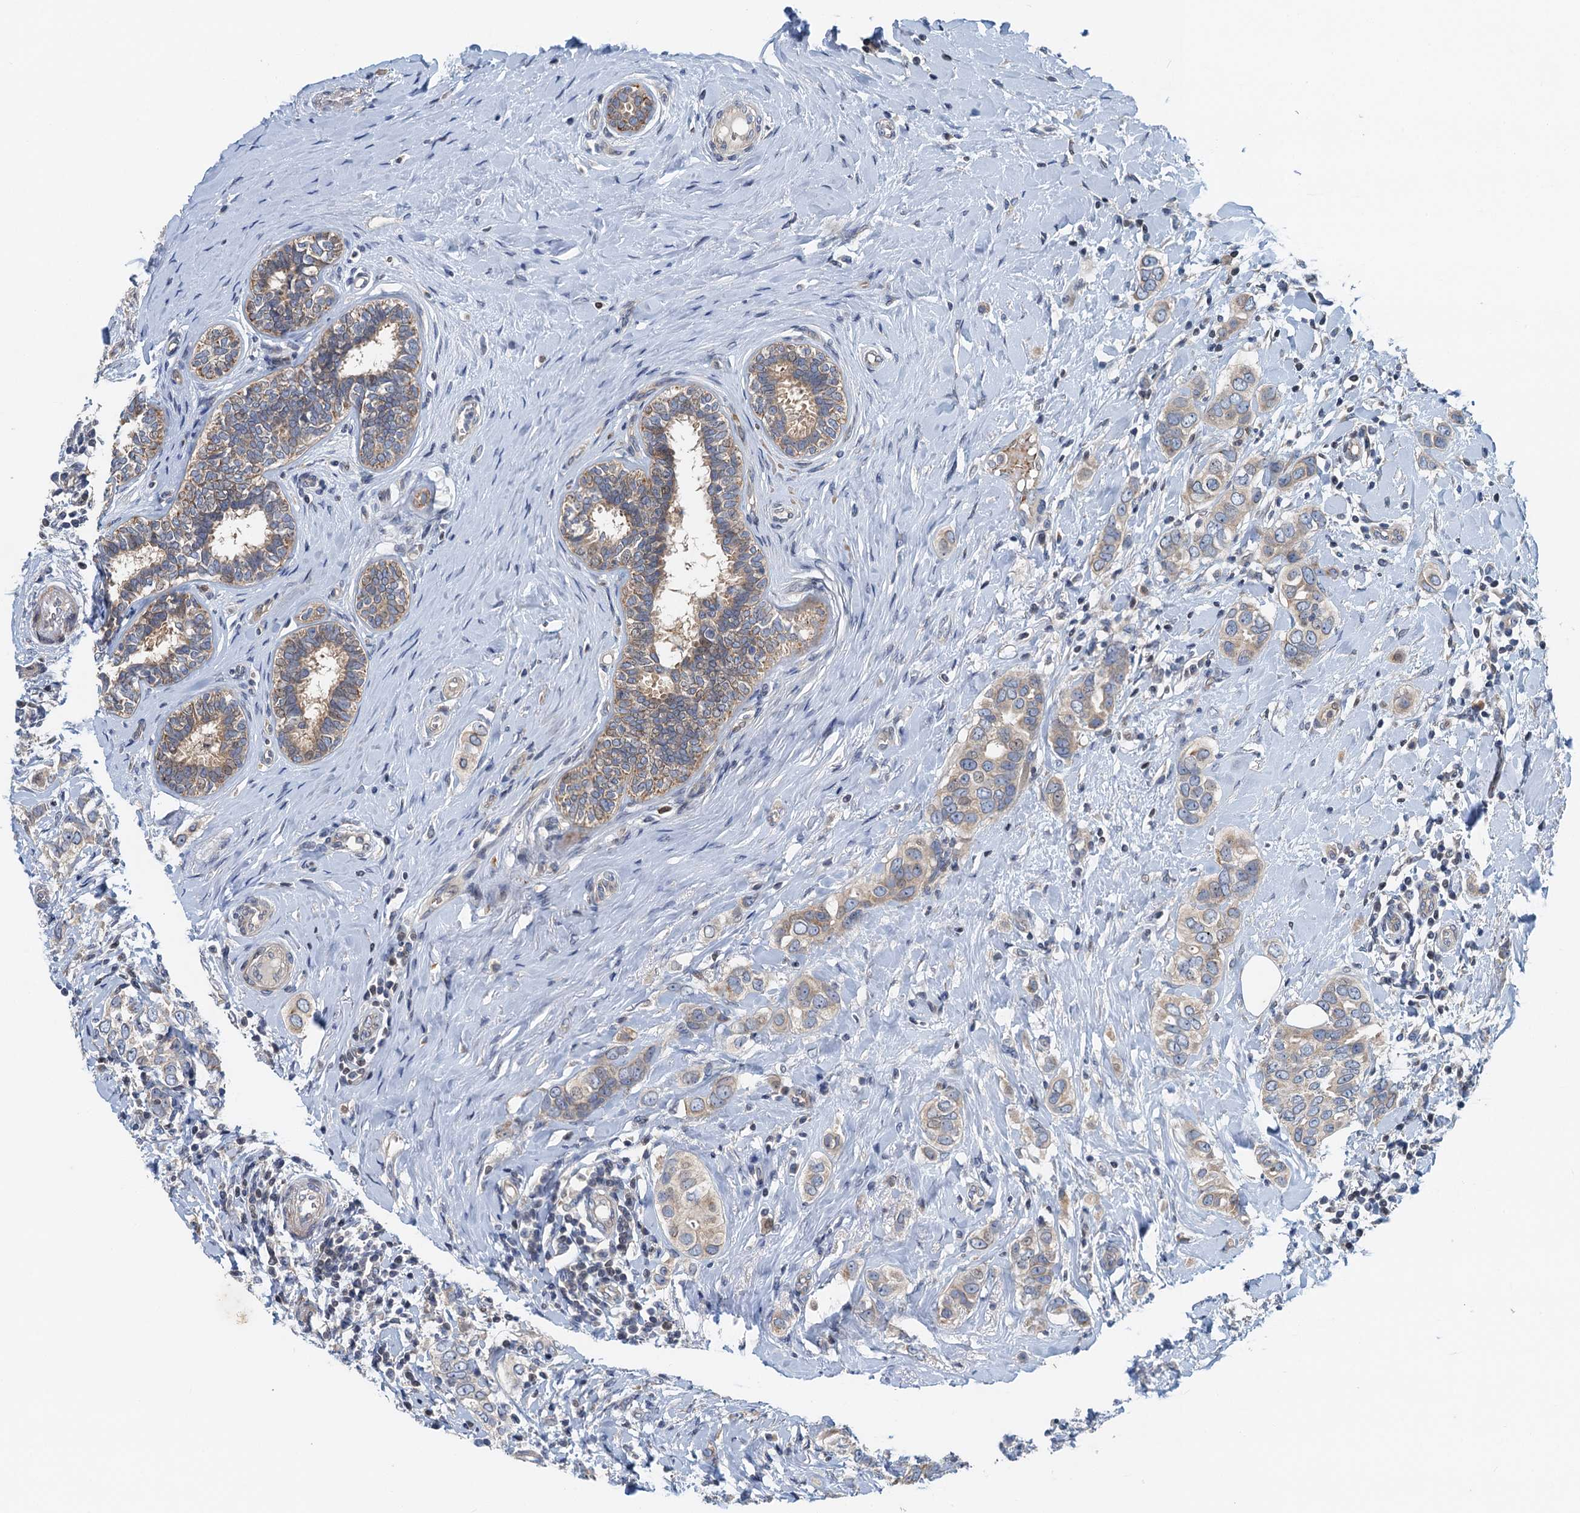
{"staining": {"intensity": "weak", "quantity": "<25%", "location": "cytoplasmic/membranous"}, "tissue": "breast cancer", "cell_type": "Tumor cells", "image_type": "cancer", "snomed": [{"axis": "morphology", "description": "Lobular carcinoma"}, {"axis": "topography", "description": "Breast"}], "caption": "Tumor cells show no significant protein positivity in breast cancer (lobular carcinoma). The staining was performed using DAB to visualize the protein expression in brown, while the nuclei were stained in blue with hematoxylin (Magnification: 20x).", "gene": "NBEA", "patient": {"sex": "female", "age": 51}}